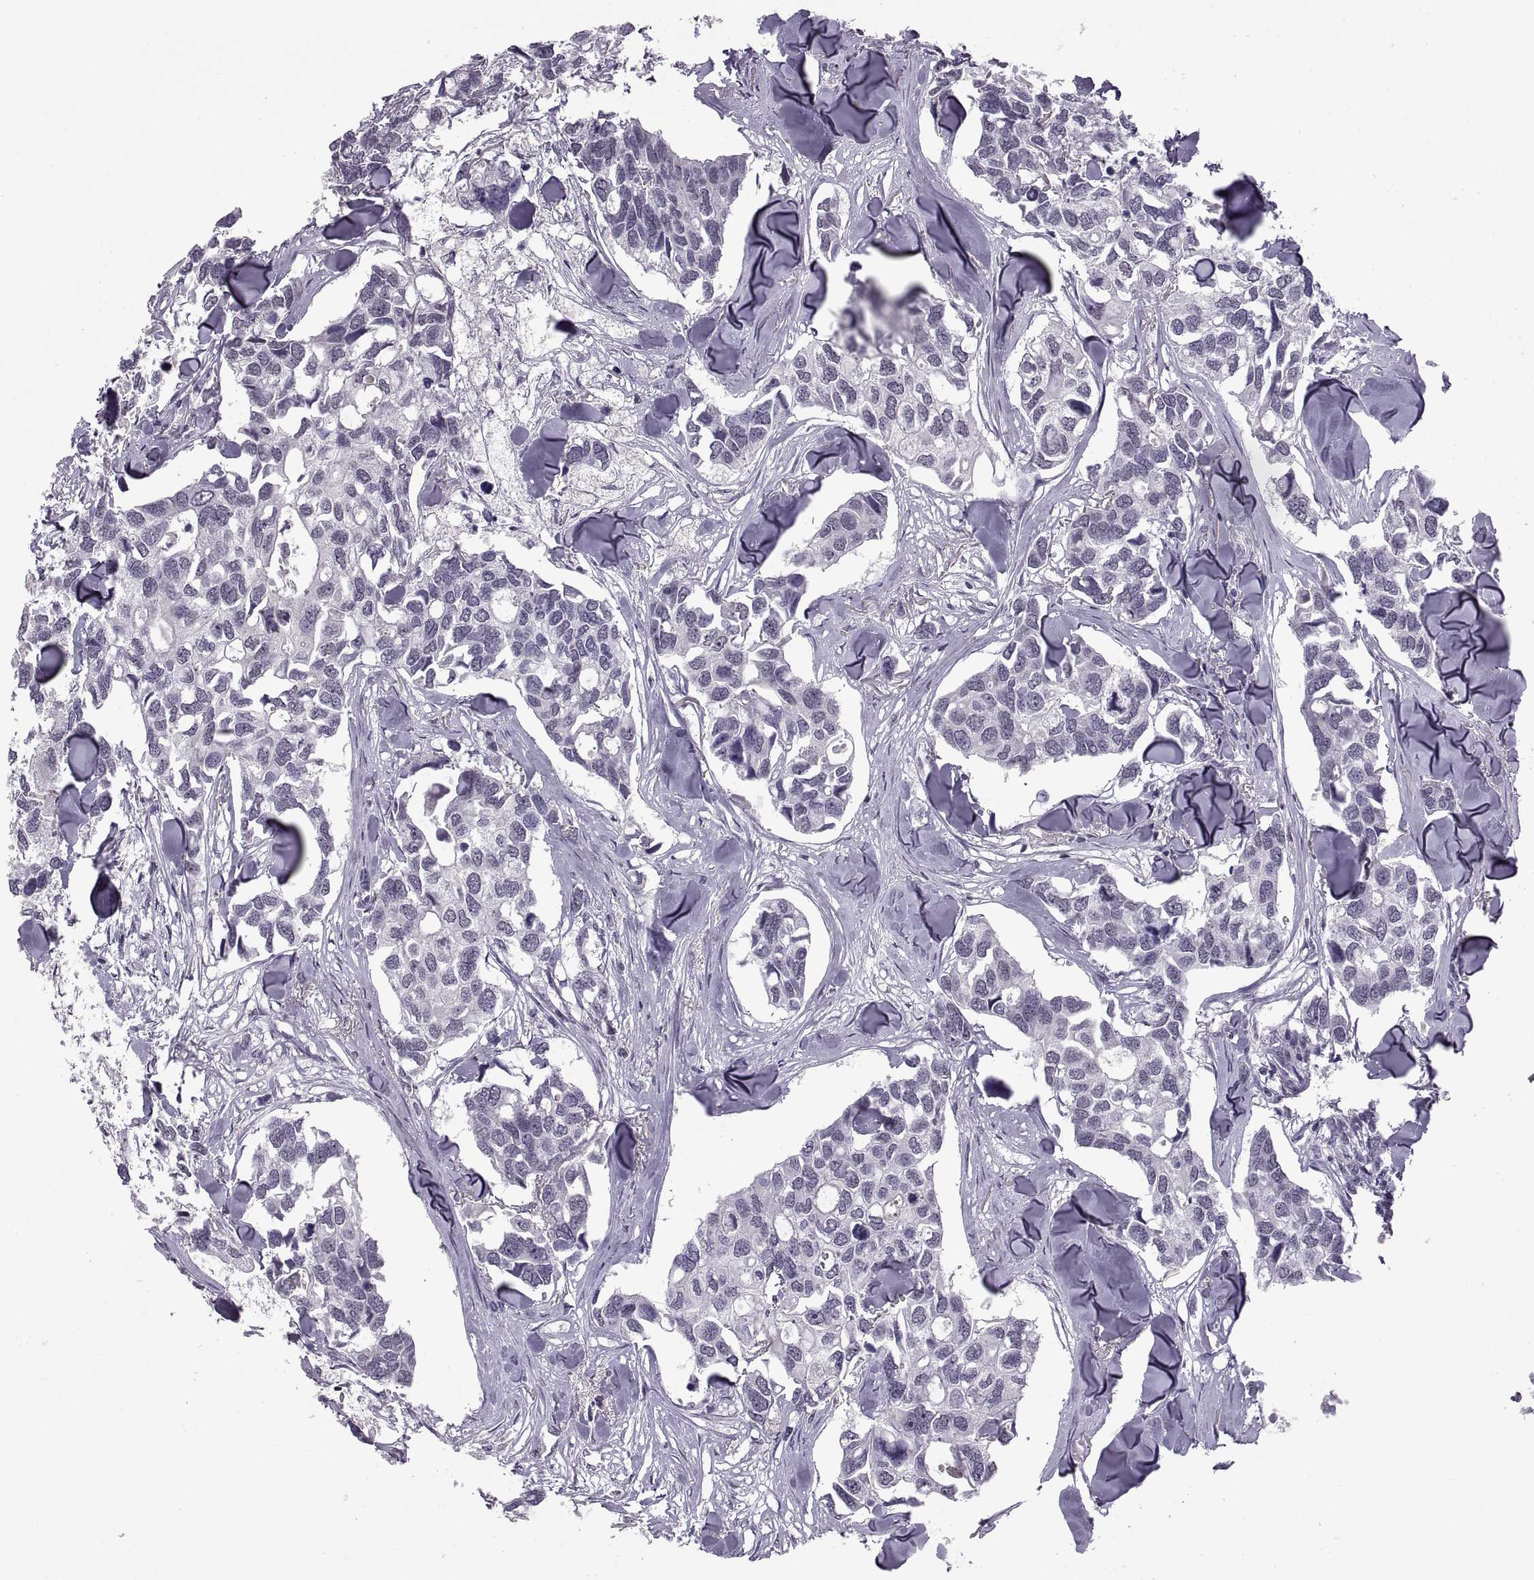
{"staining": {"intensity": "negative", "quantity": "none", "location": "none"}, "tissue": "breast cancer", "cell_type": "Tumor cells", "image_type": "cancer", "snomed": [{"axis": "morphology", "description": "Duct carcinoma"}, {"axis": "topography", "description": "Breast"}], "caption": "There is no significant staining in tumor cells of infiltrating ductal carcinoma (breast). (Stains: DAB IHC with hematoxylin counter stain, Microscopy: brightfield microscopy at high magnification).", "gene": "OTP", "patient": {"sex": "female", "age": 83}}